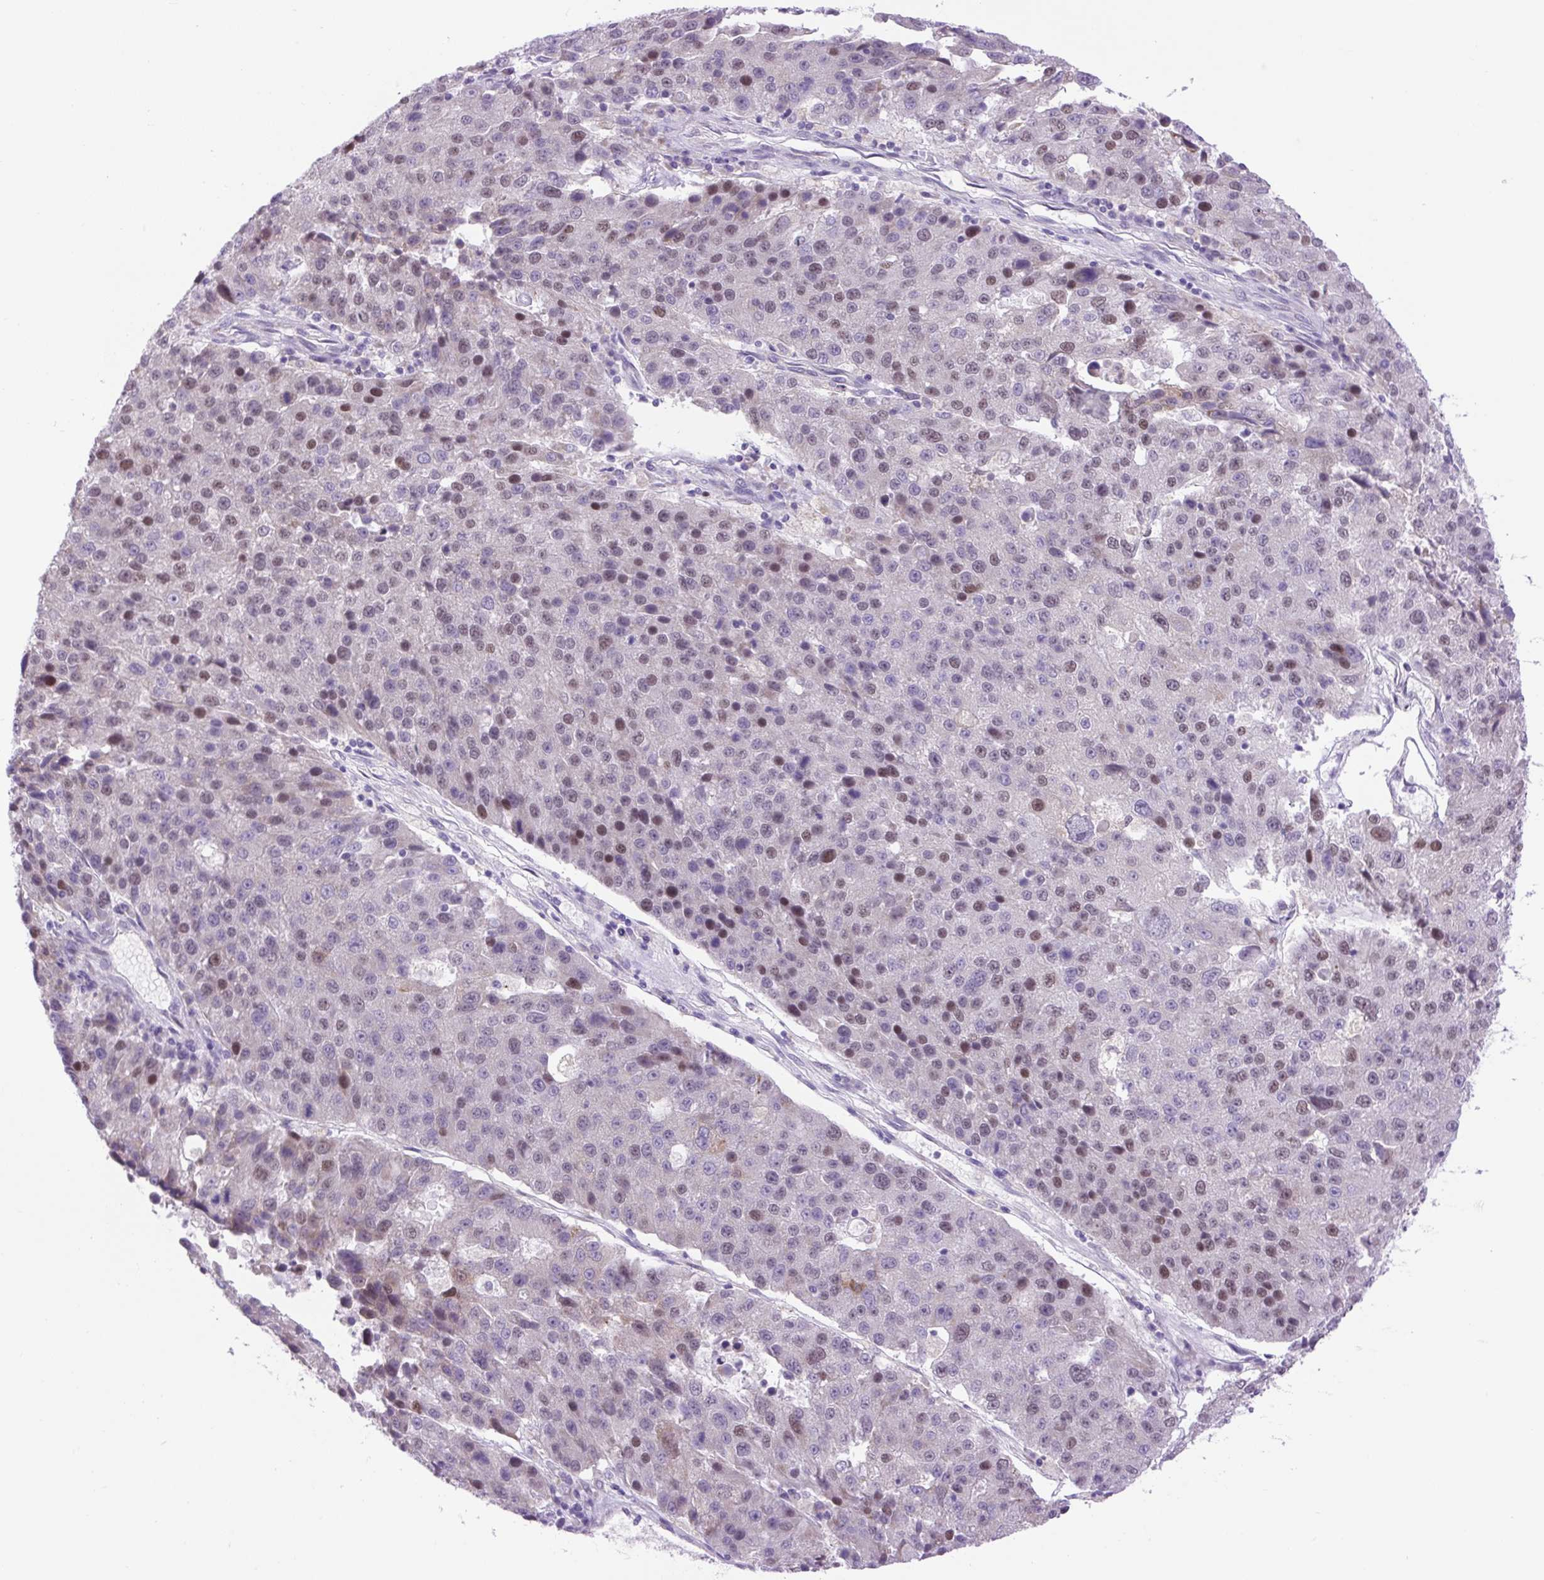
{"staining": {"intensity": "weak", "quantity": "25%-75%", "location": "nuclear"}, "tissue": "stomach cancer", "cell_type": "Tumor cells", "image_type": "cancer", "snomed": [{"axis": "morphology", "description": "Adenocarcinoma, NOS"}, {"axis": "topography", "description": "Stomach"}], "caption": "Immunohistochemistry (IHC) staining of adenocarcinoma (stomach), which exhibits low levels of weak nuclear positivity in approximately 25%-75% of tumor cells indicating weak nuclear protein expression. The staining was performed using DAB (brown) for protein detection and nuclei were counterstained in hematoxylin (blue).", "gene": "SCO2", "patient": {"sex": "male", "age": 71}}